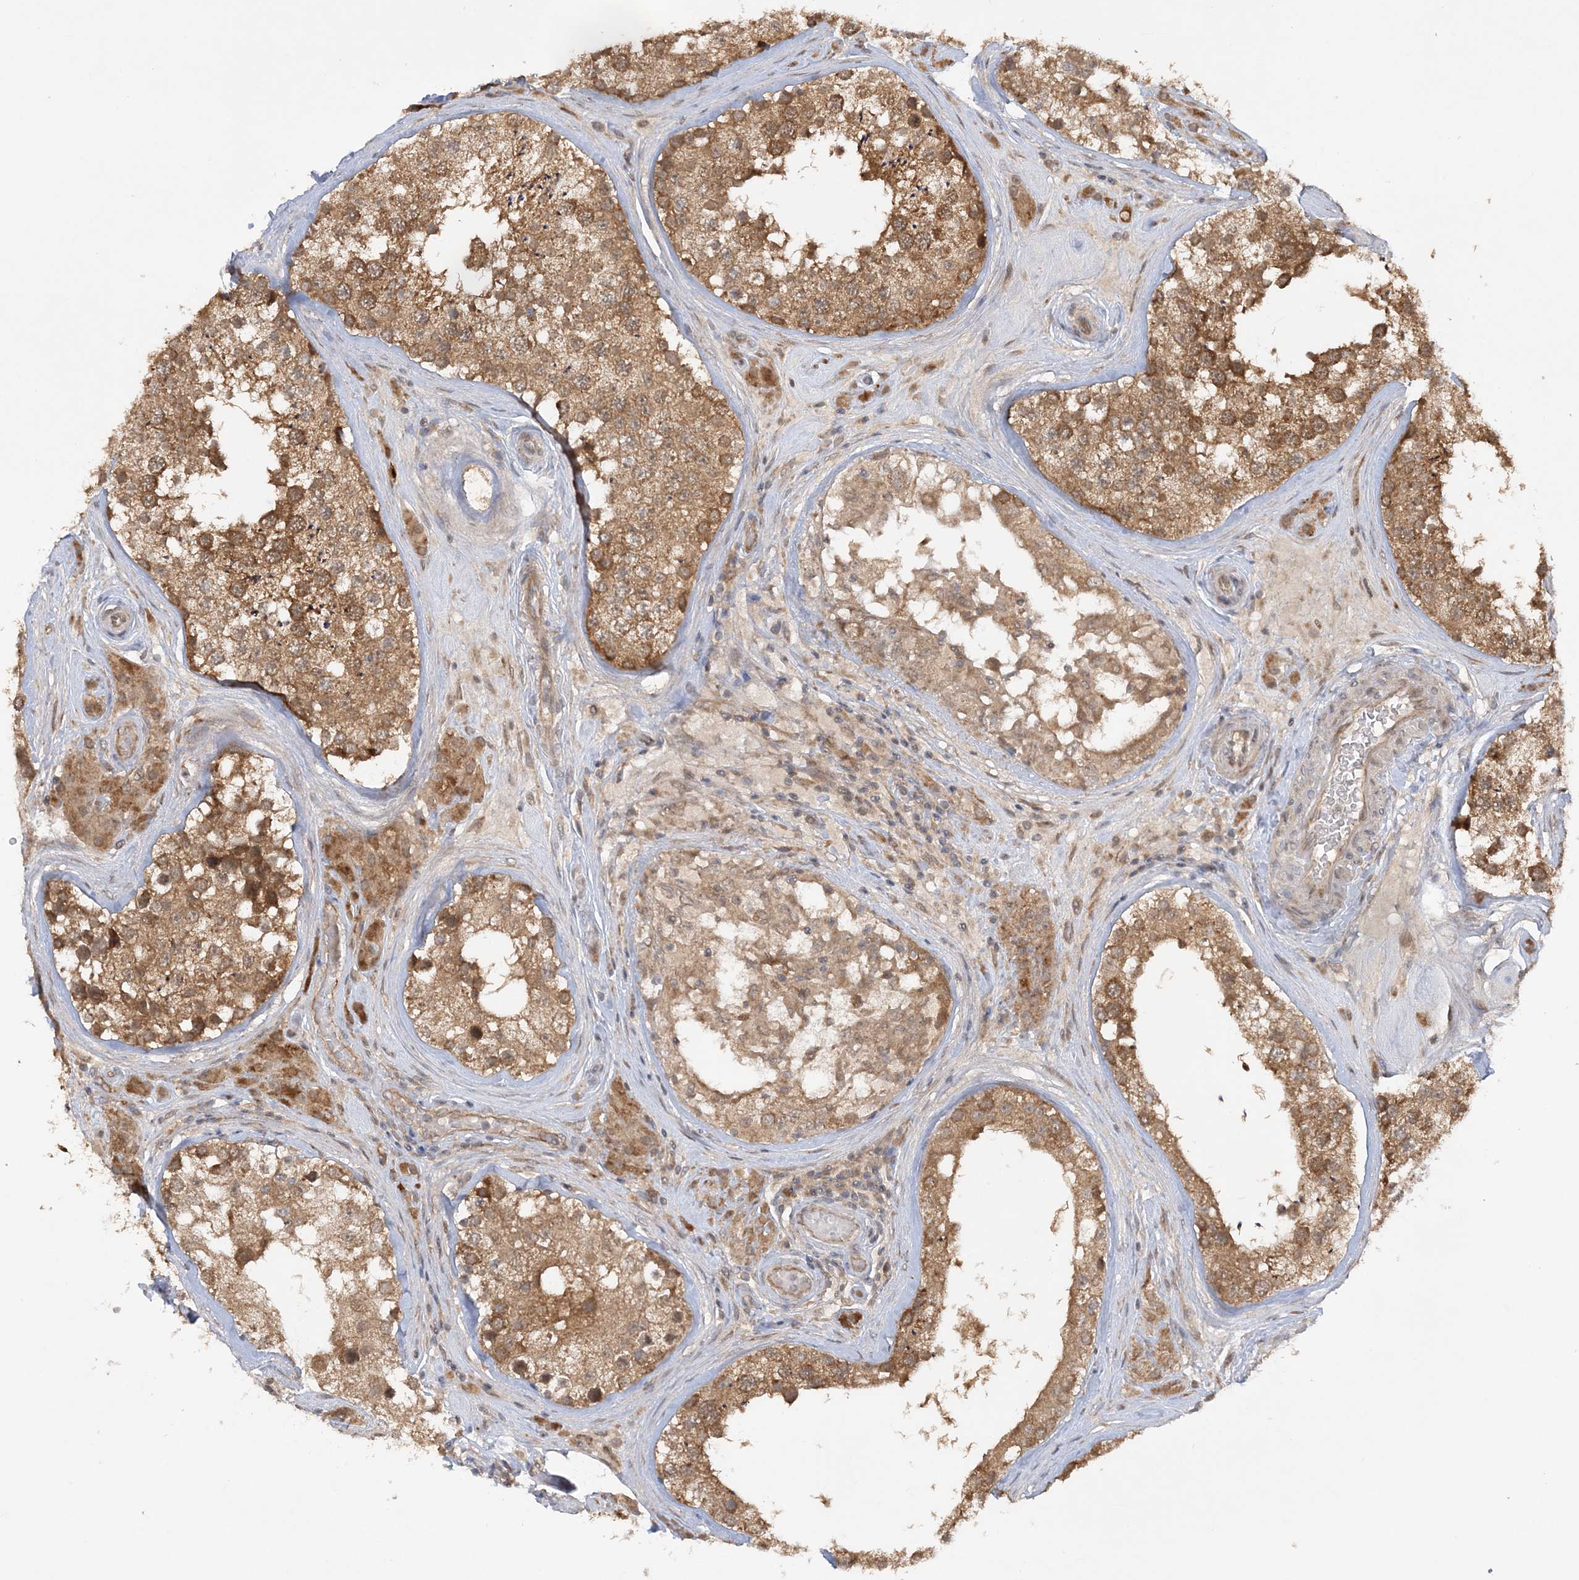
{"staining": {"intensity": "moderate", "quantity": ">75%", "location": "cytoplasmic/membranous"}, "tissue": "testis", "cell_type": "Cells in seminiferous ducts", "image_type": "normal", "snomed": [{"axis": "morphology", "description": "Normal tissue, NOS"}, {"axis": "topography", "description": "Testis"}], "caption": "Protein staining of normal testis reveals moderate cytoplasmic/membranous expression in about >75% of cells in seminiferous ducts.", "gene": "MMADHC", "patient": {"sex": "male", "age": 46}}